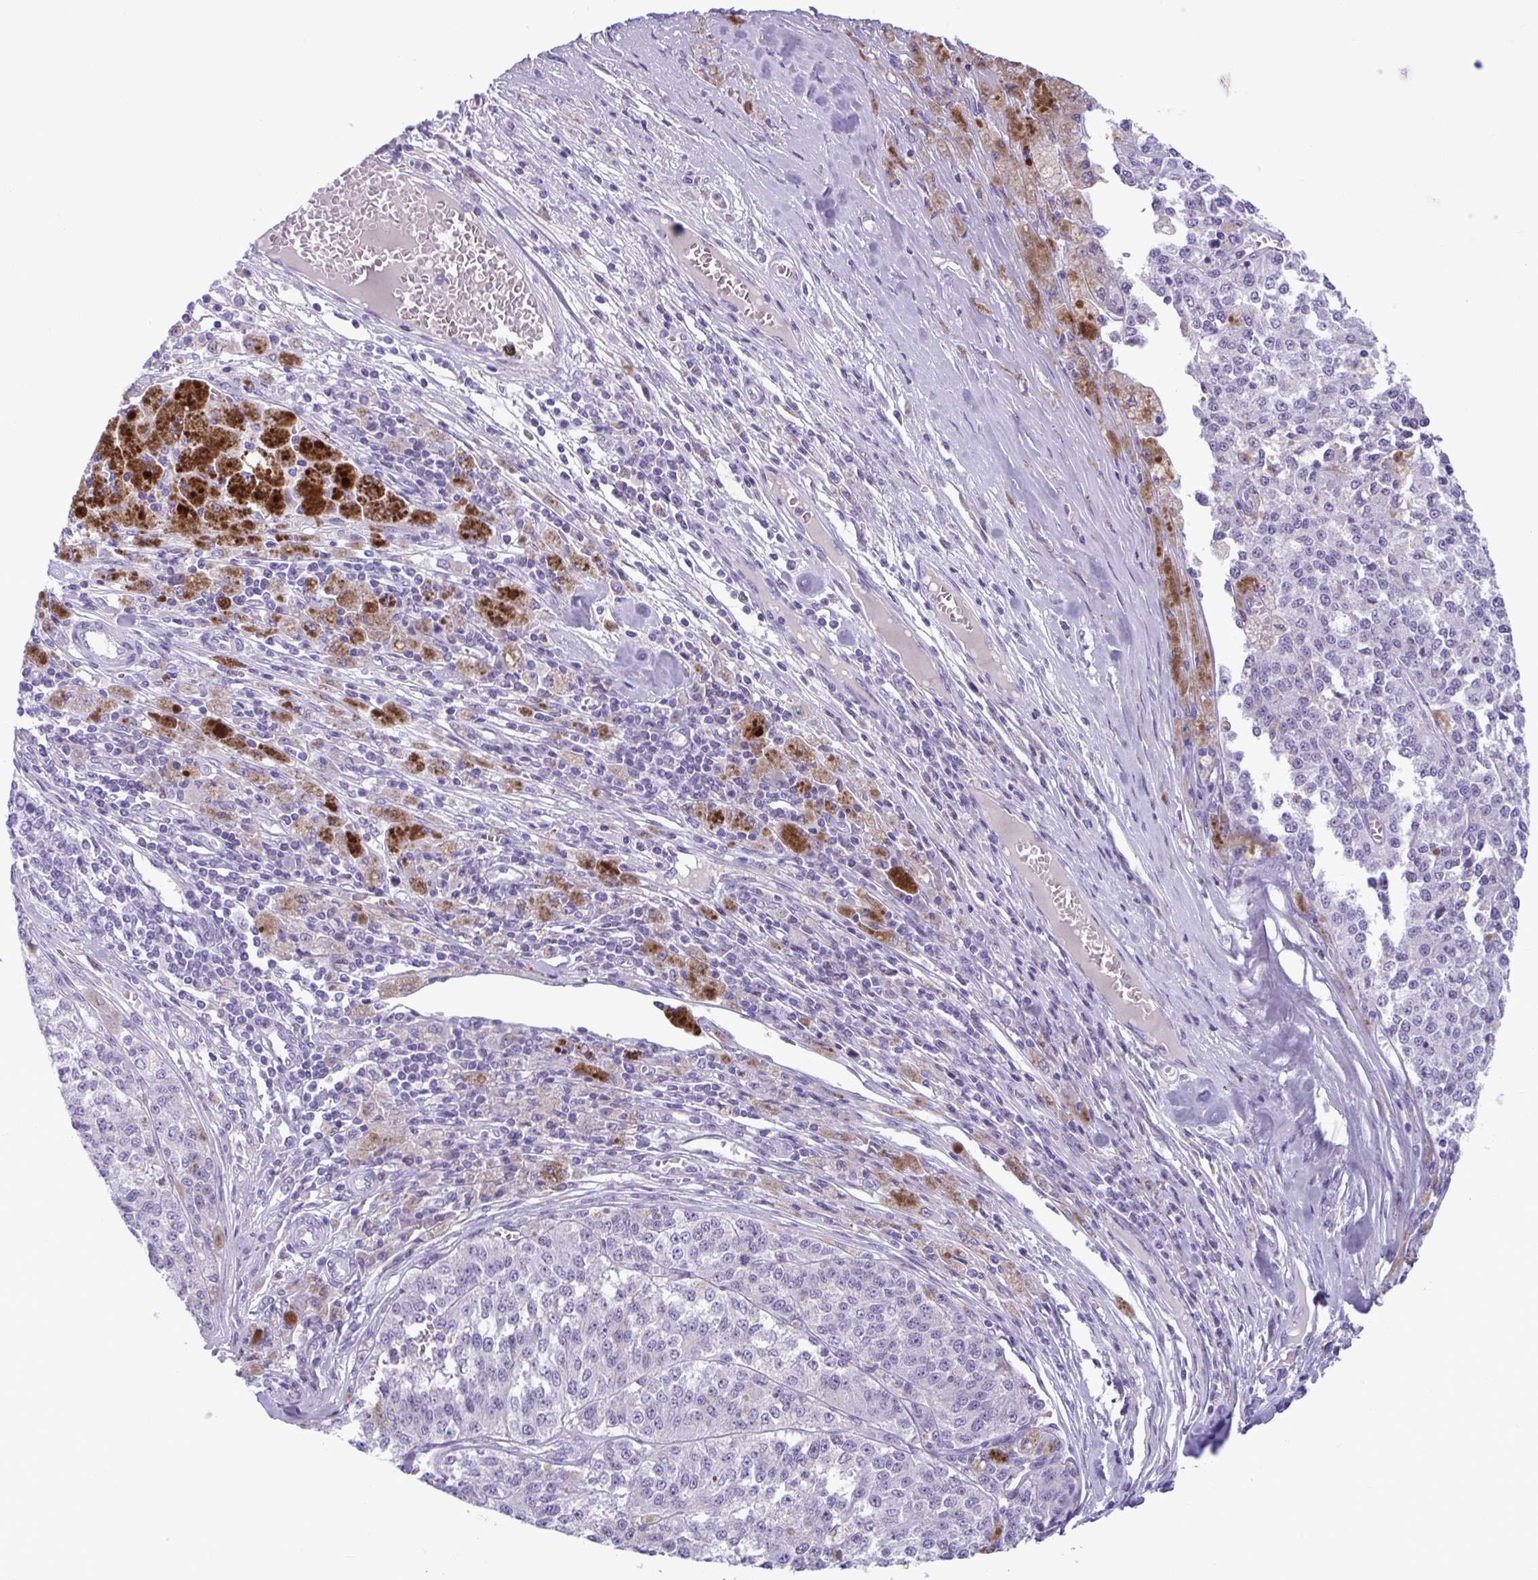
{"staining": {"intensity": "negative", "quantity": "none", "location": "none"}, "tissue": "melanoma", "cell_type": "Tumor cells", "image_type": "cancer", "snomed": [{"axis": "morphology", "description": "Malignant melanoma, Metastatic site"}, {"axis": "topography", "description": "Lymph node"}], "caption": "This is an immunohistochemistry (IHC) micrograph of human malignant melanoma (metastatic site). There is no staining in tumor cells.", "gene": "WNT9B", "patient": {"sex": "female", "age": 64}}